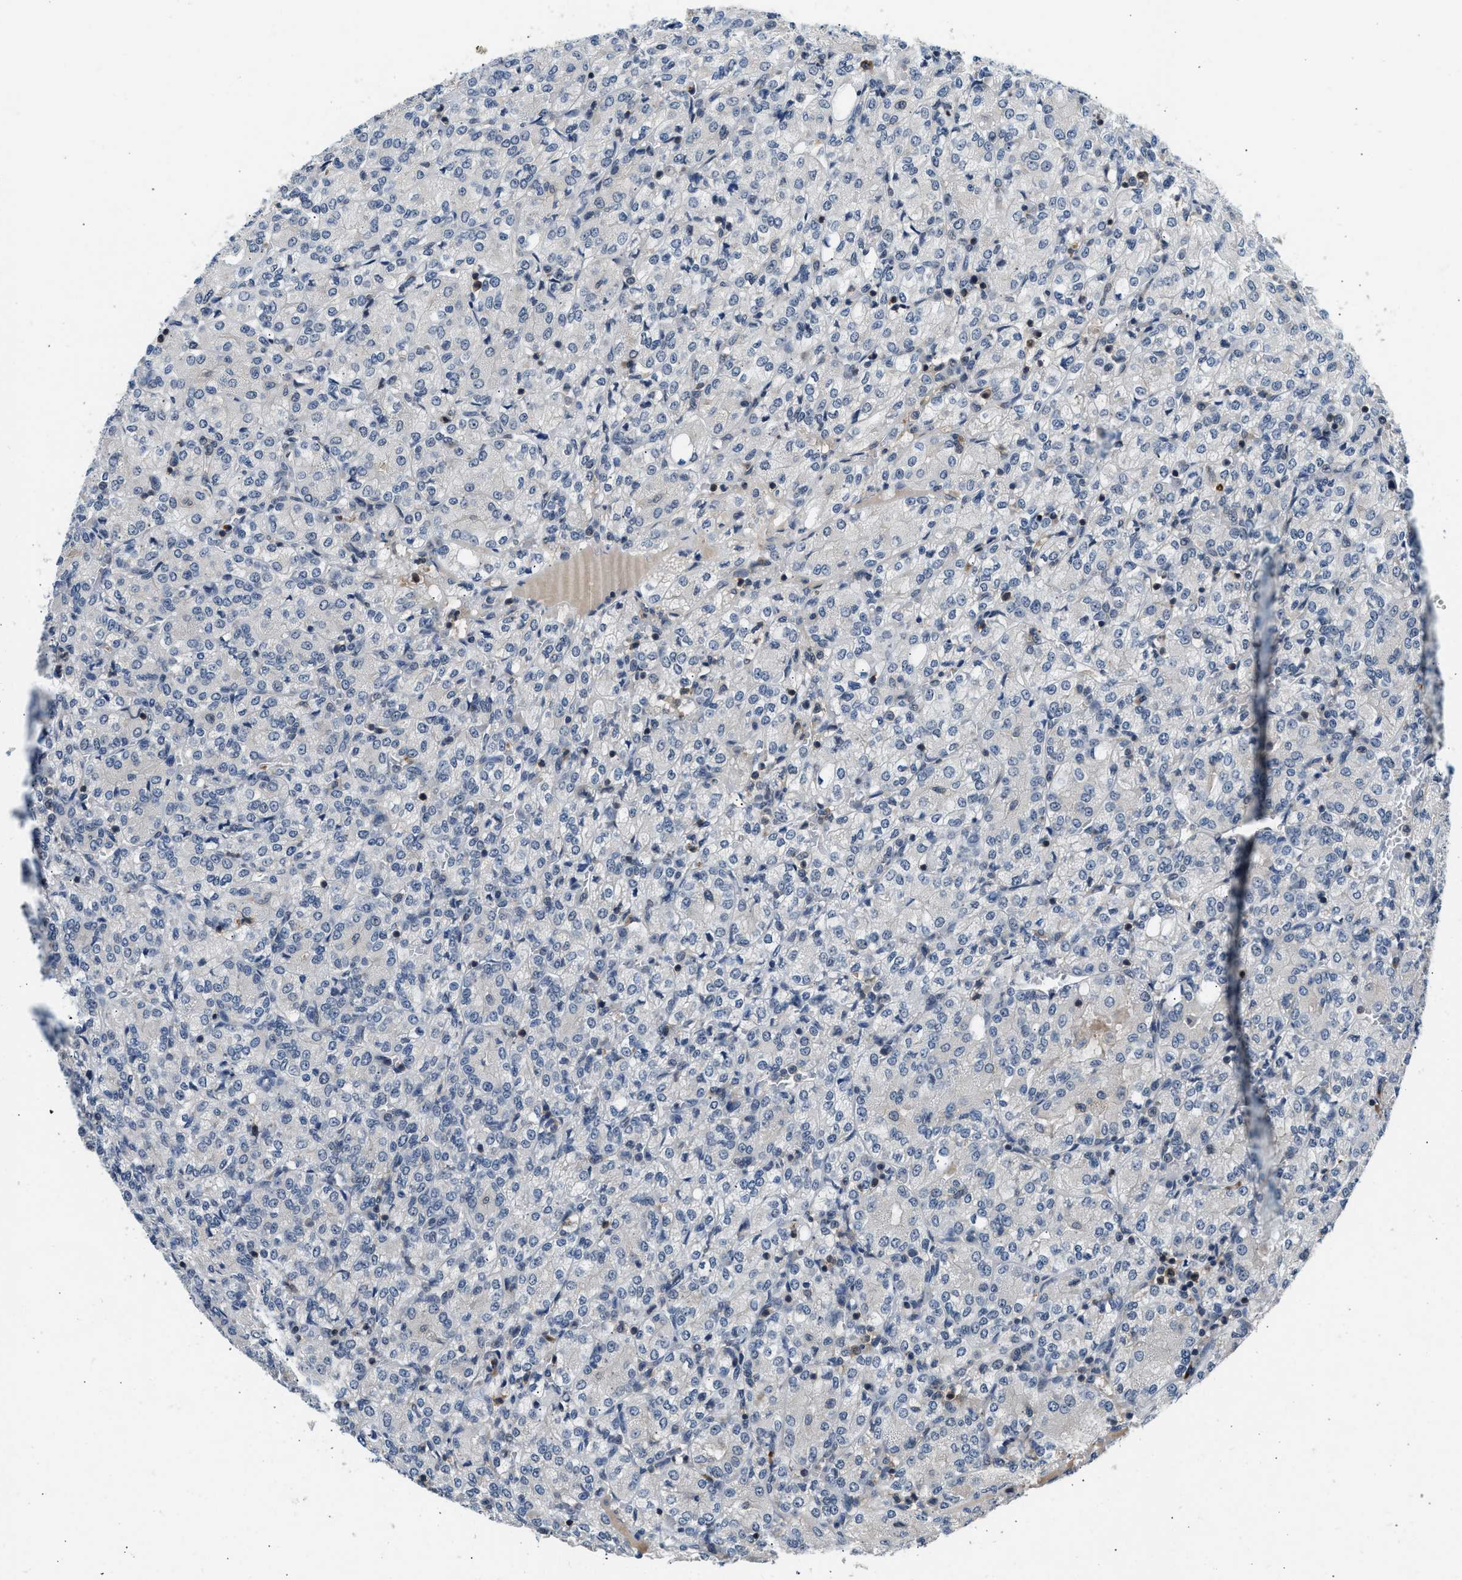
{"staining": {"intensity": "negative", "quantity": "none", "location": "none"}, "tissue": "renal cancer", "cell_type": "Tumor cells", "image_type": "cancer", "snomed": [{"axis": "morphology", "description": "Adenocarcinoma, NOS"}, {"axis": "topography", "description": "Kidney"}], "caption": "A micrograph of renal cancer stained for a protein reveals no brown staining in tumor cells. (DAB (3,3'-diaminobenzidine) immunohistochemistry (IHC), high magnification).", "gene": "MTMR1", "patient": {"sex": "male", "age": 77}}